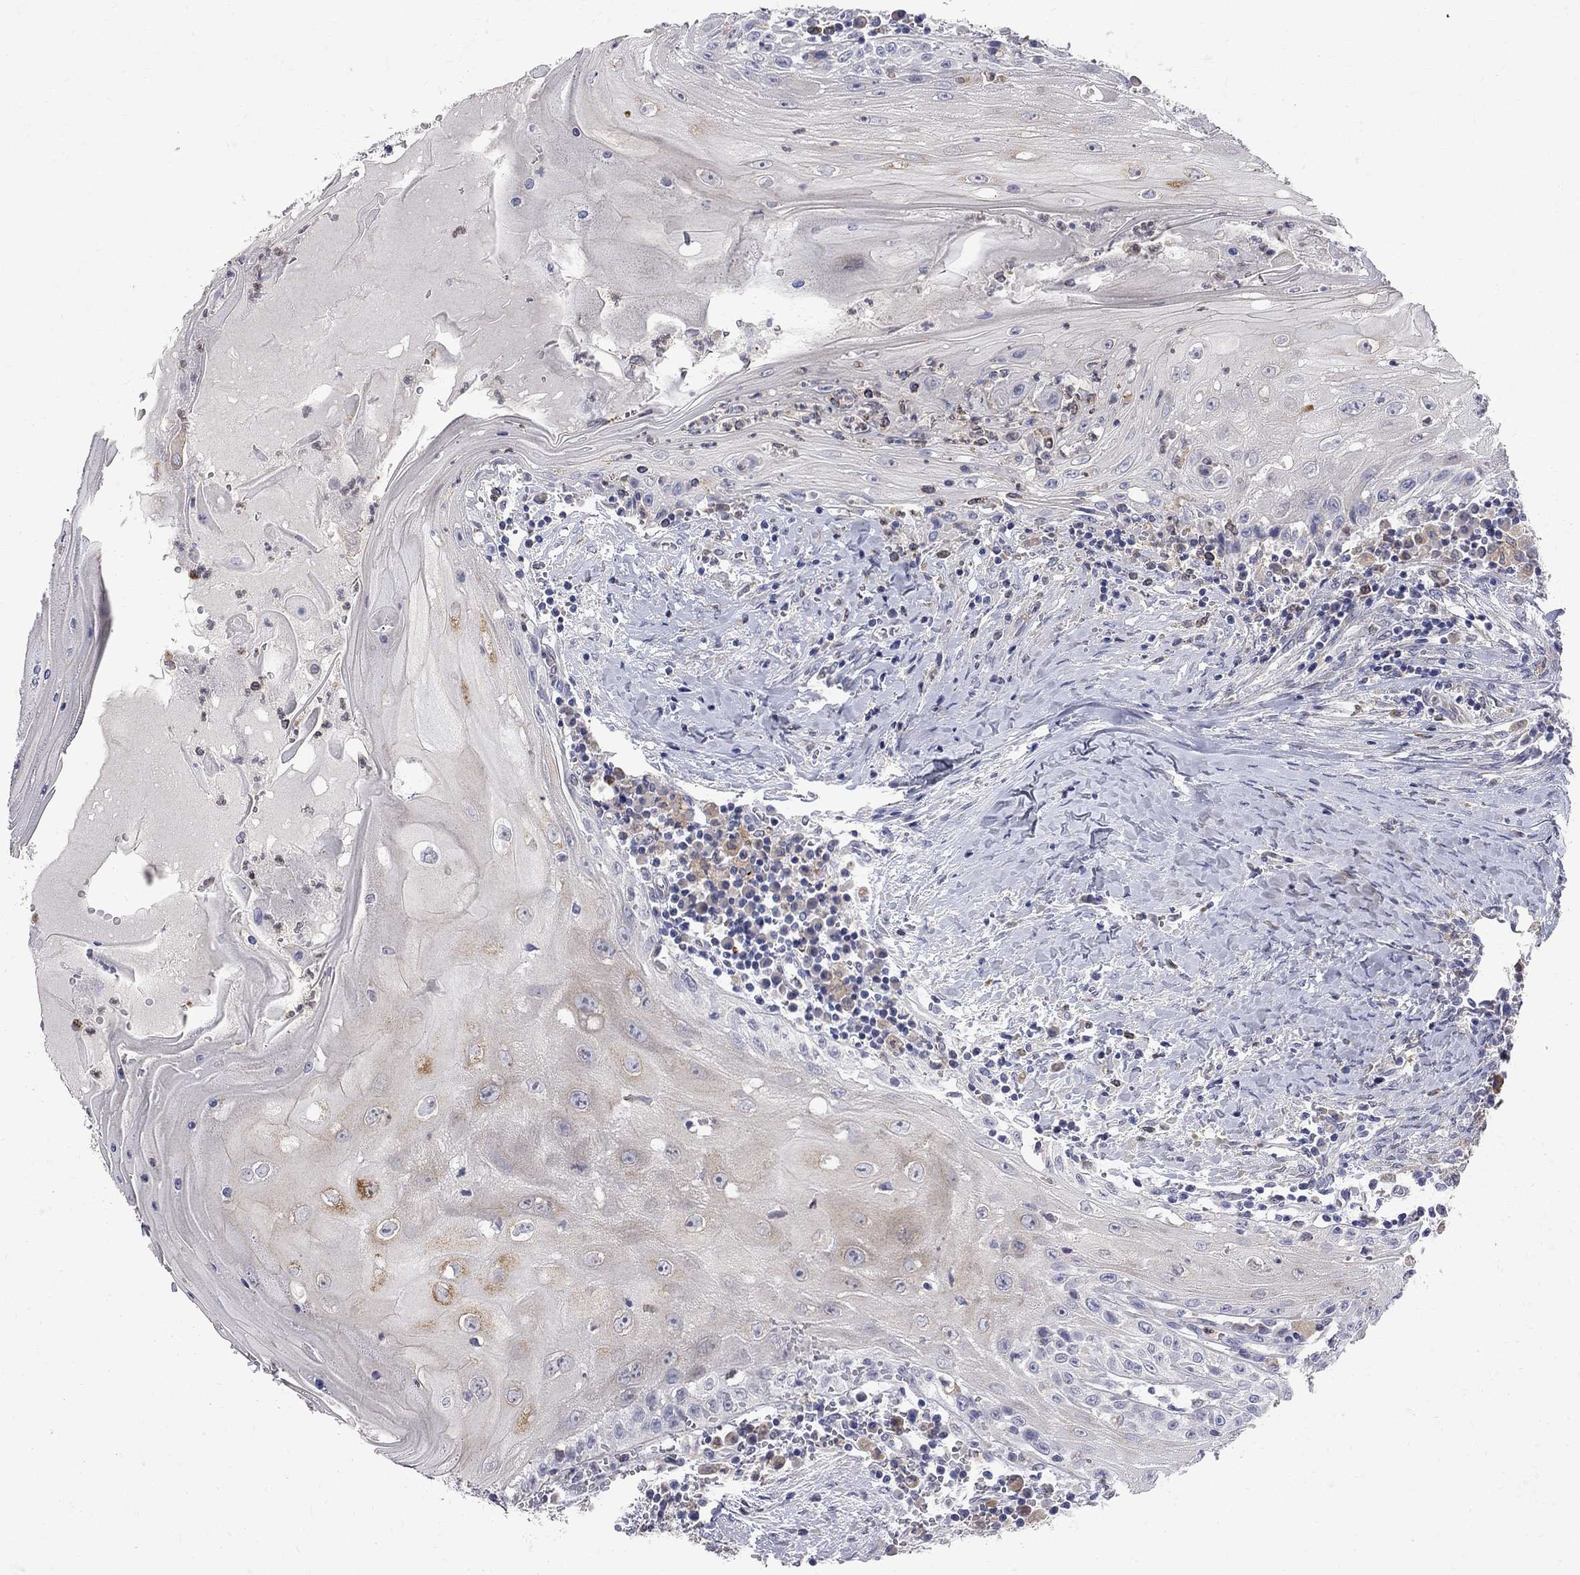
{"staining": {"intensity": "moderate", "quantity": "<25%", "location": "cytoplasmic/membranous"}, "tissue": "head and neck cancer", "cell_type": "Tumor cells", "image_type": "cancer", "snomed": [{"axis": "morphology", "description": "Squamous cell carcinoma, NOS"}, {"axis": "topography", "description": "Oral tissue"}, {"axis": "topography", "description": "Head-Neck"}], "caption": "Immunohistochemical staining of head and neck cancer reveals moderate cytoplasmic/membranous protein staining in approximately <25% of tumor cells.", "gene": "ACSL1", "patient": {"sex": "male", "age": 58}}